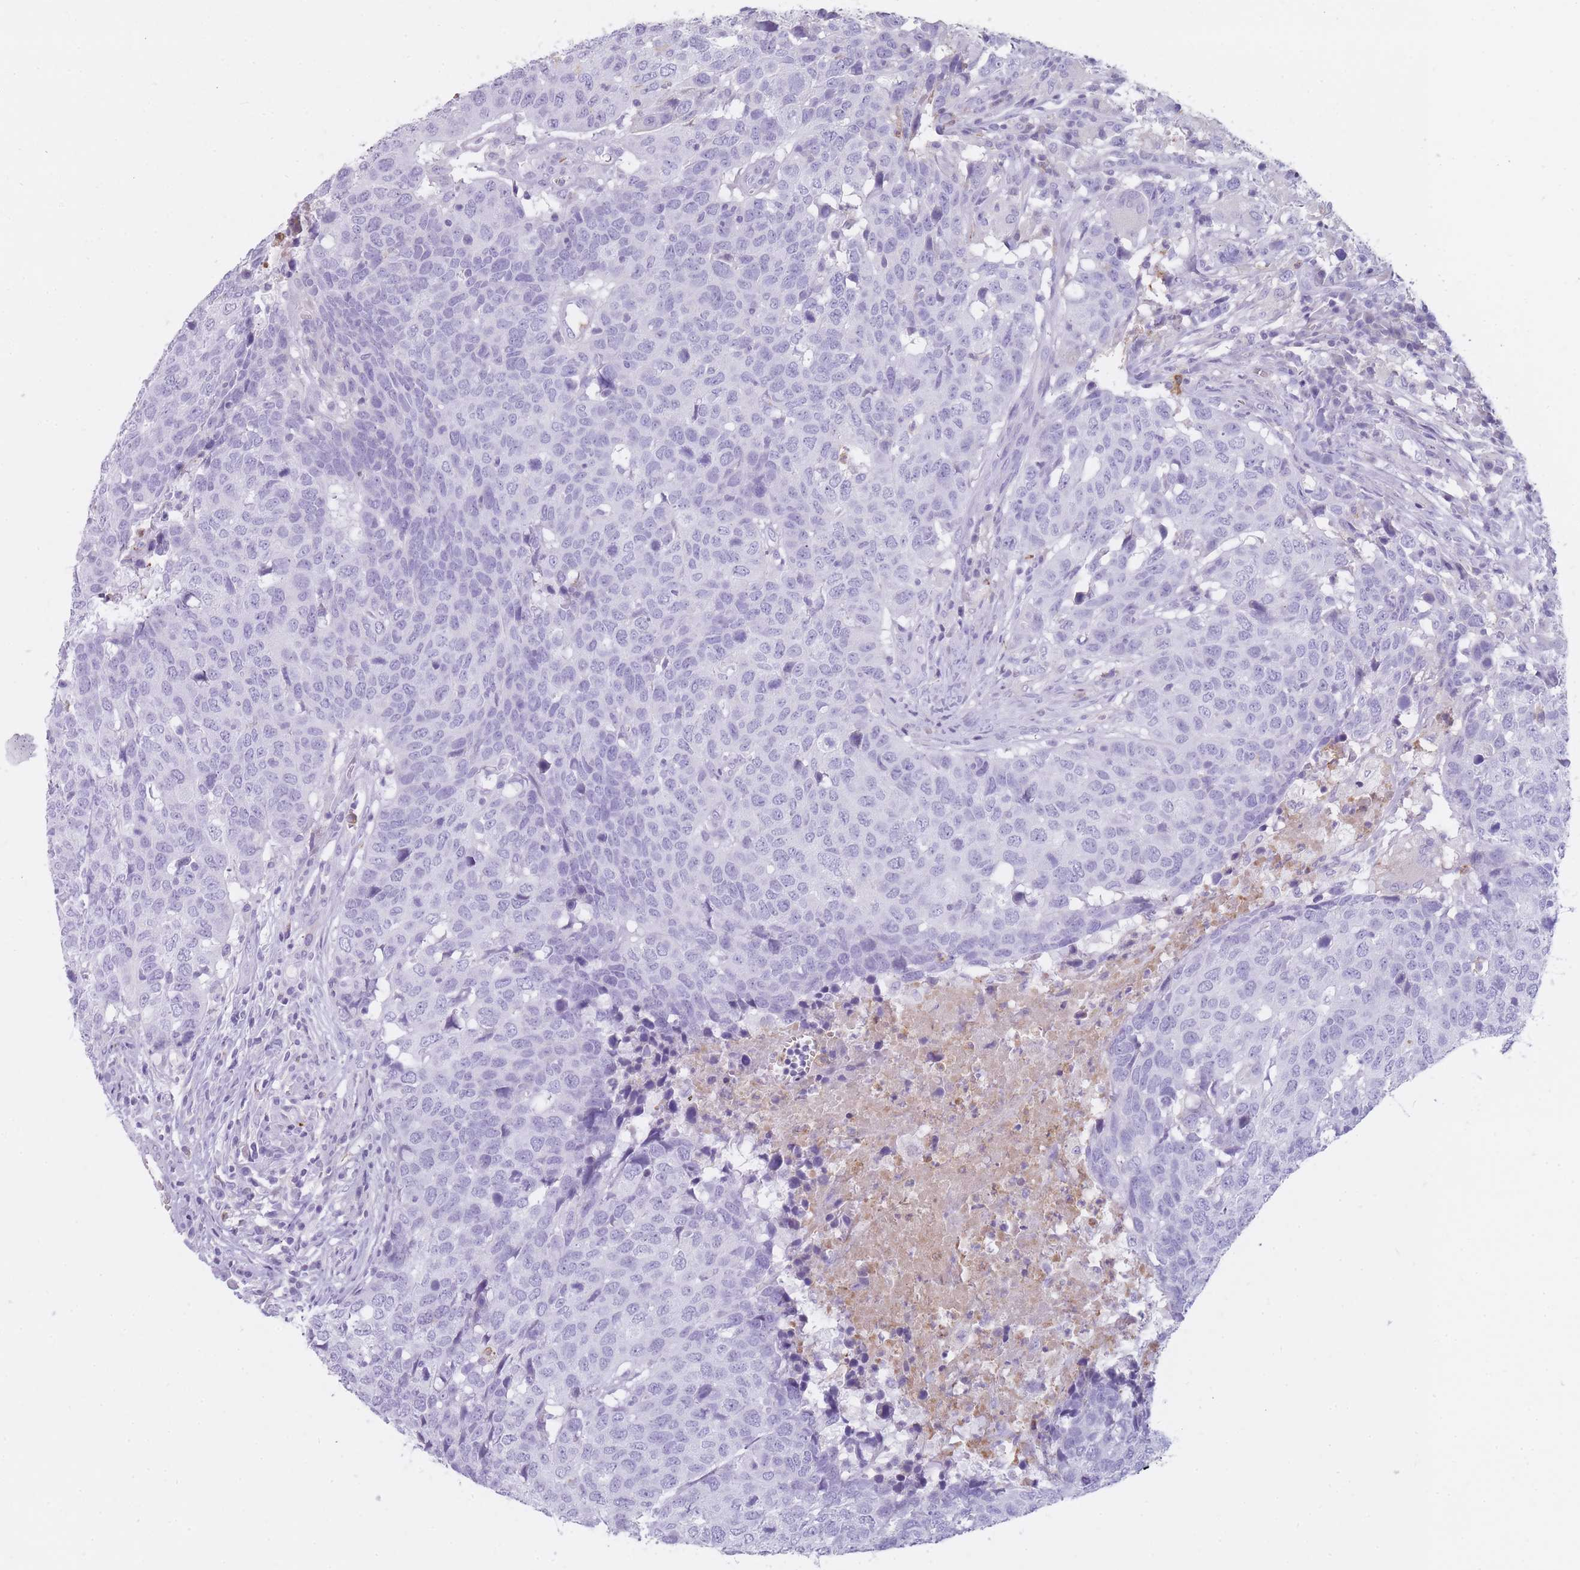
{"staining": {"intensity": "negative", "quantity": "none", "location": "none"}, "tissue": "head and neck cancer", "cell_type": "Tumor cells", "image_type": "cancer", "snomed": [{"axis": "morphology", "description": "Normal tissue, NOS"}, {"axis": "morphology", "description": "Squamous cell carcinoma, NOS"}, {"axis": "topography", "description": "Skeletal muscle"}, {"axis": "topography", "description": "Vascular tissue"}, {"axis": "topography", "description": "Peripheral nerve tissue"}, {"axis": "topography", "description": "Head-Neck"}], "caption": "DAB immunohistochemical staining of human head and neck cancer displays no significant staining in tumor cells.", "gene": "CR1L", "patient": {"sex": "male", "age": 66}}